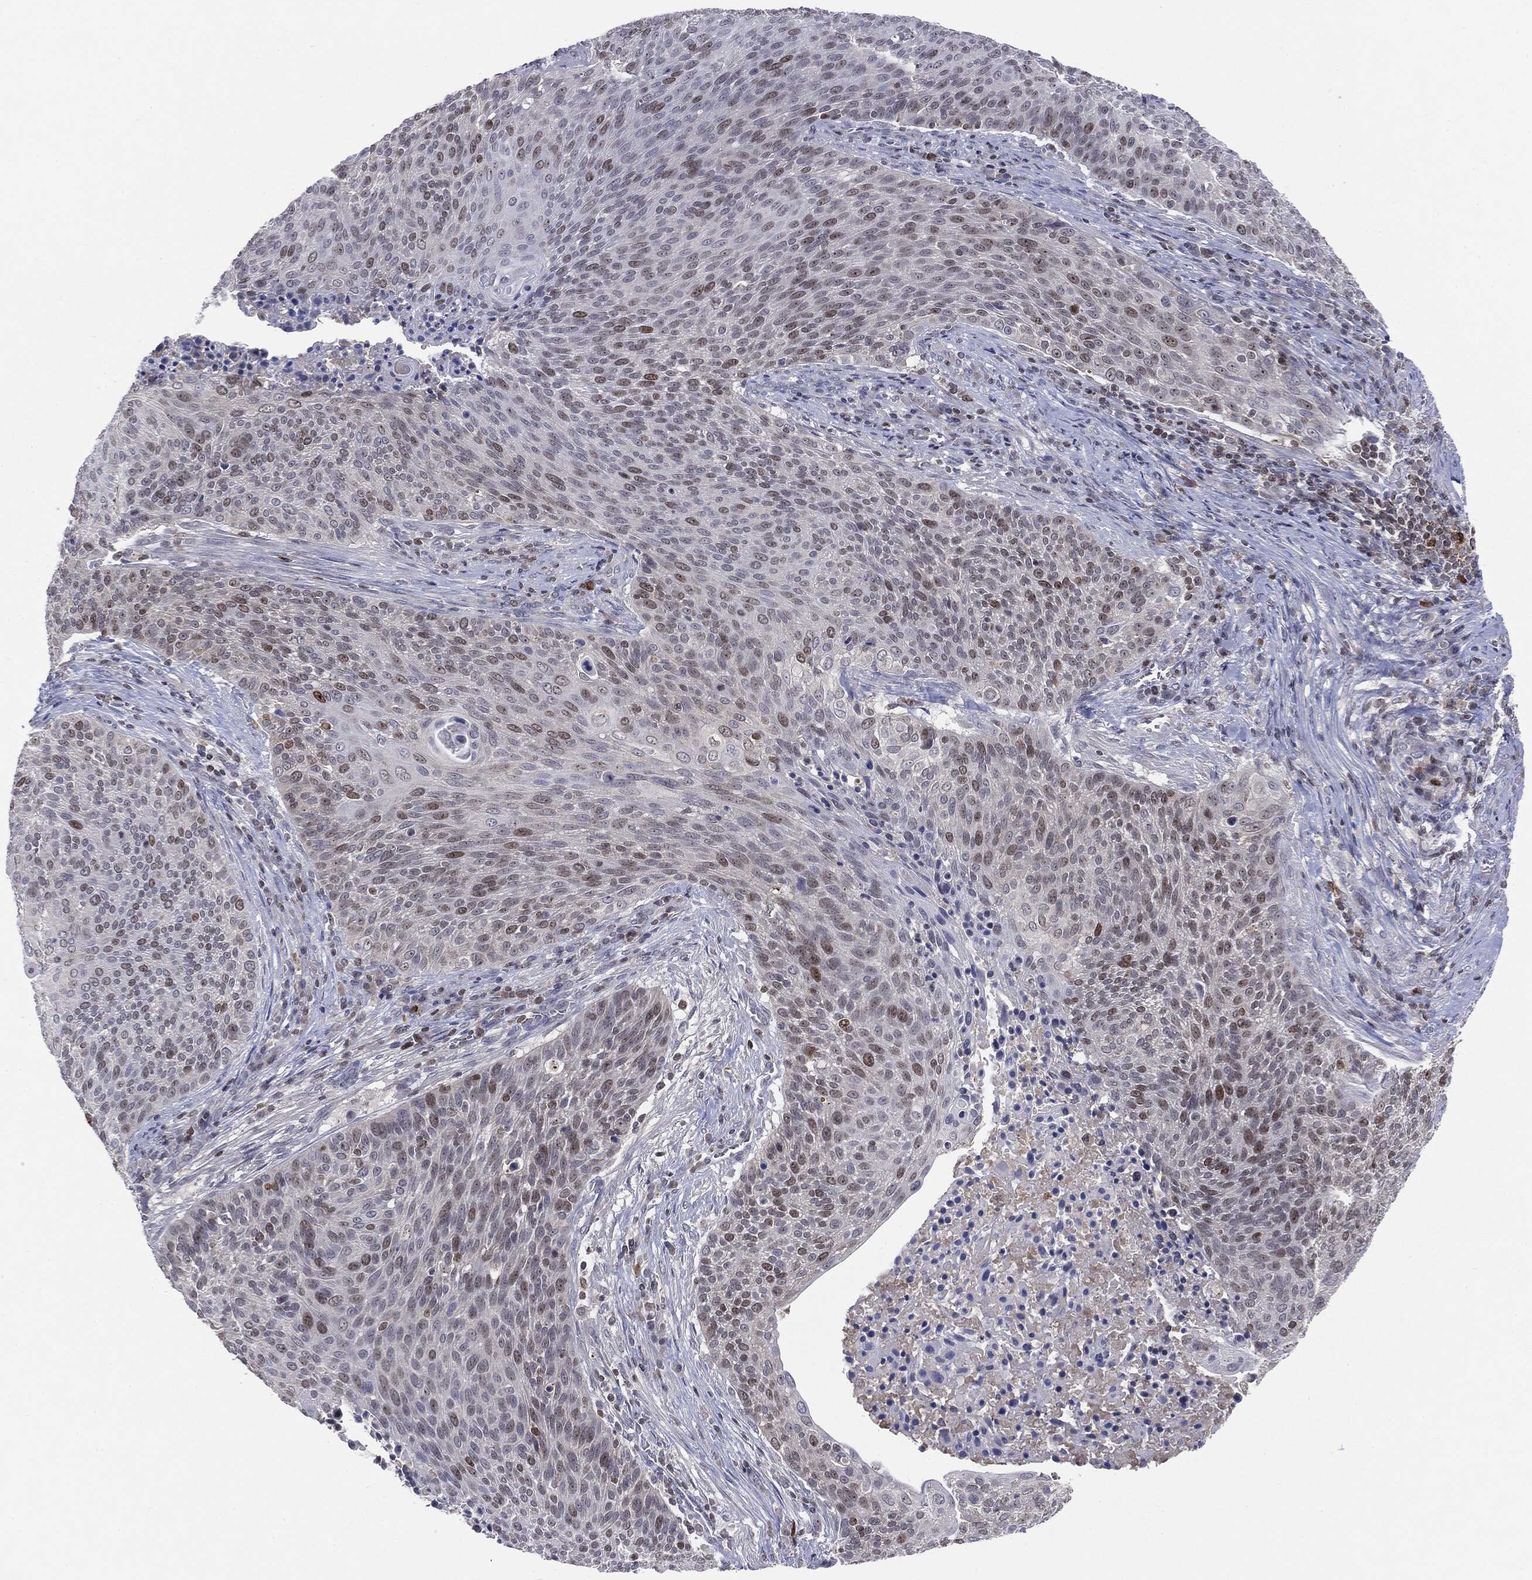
{"staining": {"intensity": "moderate", "quantity": "<25%", "location": "nuclear"}, "tissue": "cervical cancer", "cell_type": "Tumor cells", "image_type": "cancer", "snomed": [{"axis": "morphology", "description": "Squamous cell carcinoma, NOS"}, {"axis": "topography", "description": "Cervix"}], "caption": "Immunohistochemistry (IHC) micrograph of cervical cancer (squamous cell carcinoma) stained for a protein (brown), which shows low levels of moderate nuclear expression in approximately <25% of tumor cells.", "gene": "KIF2C", "patient": {"sex": "female", "age": 31}}